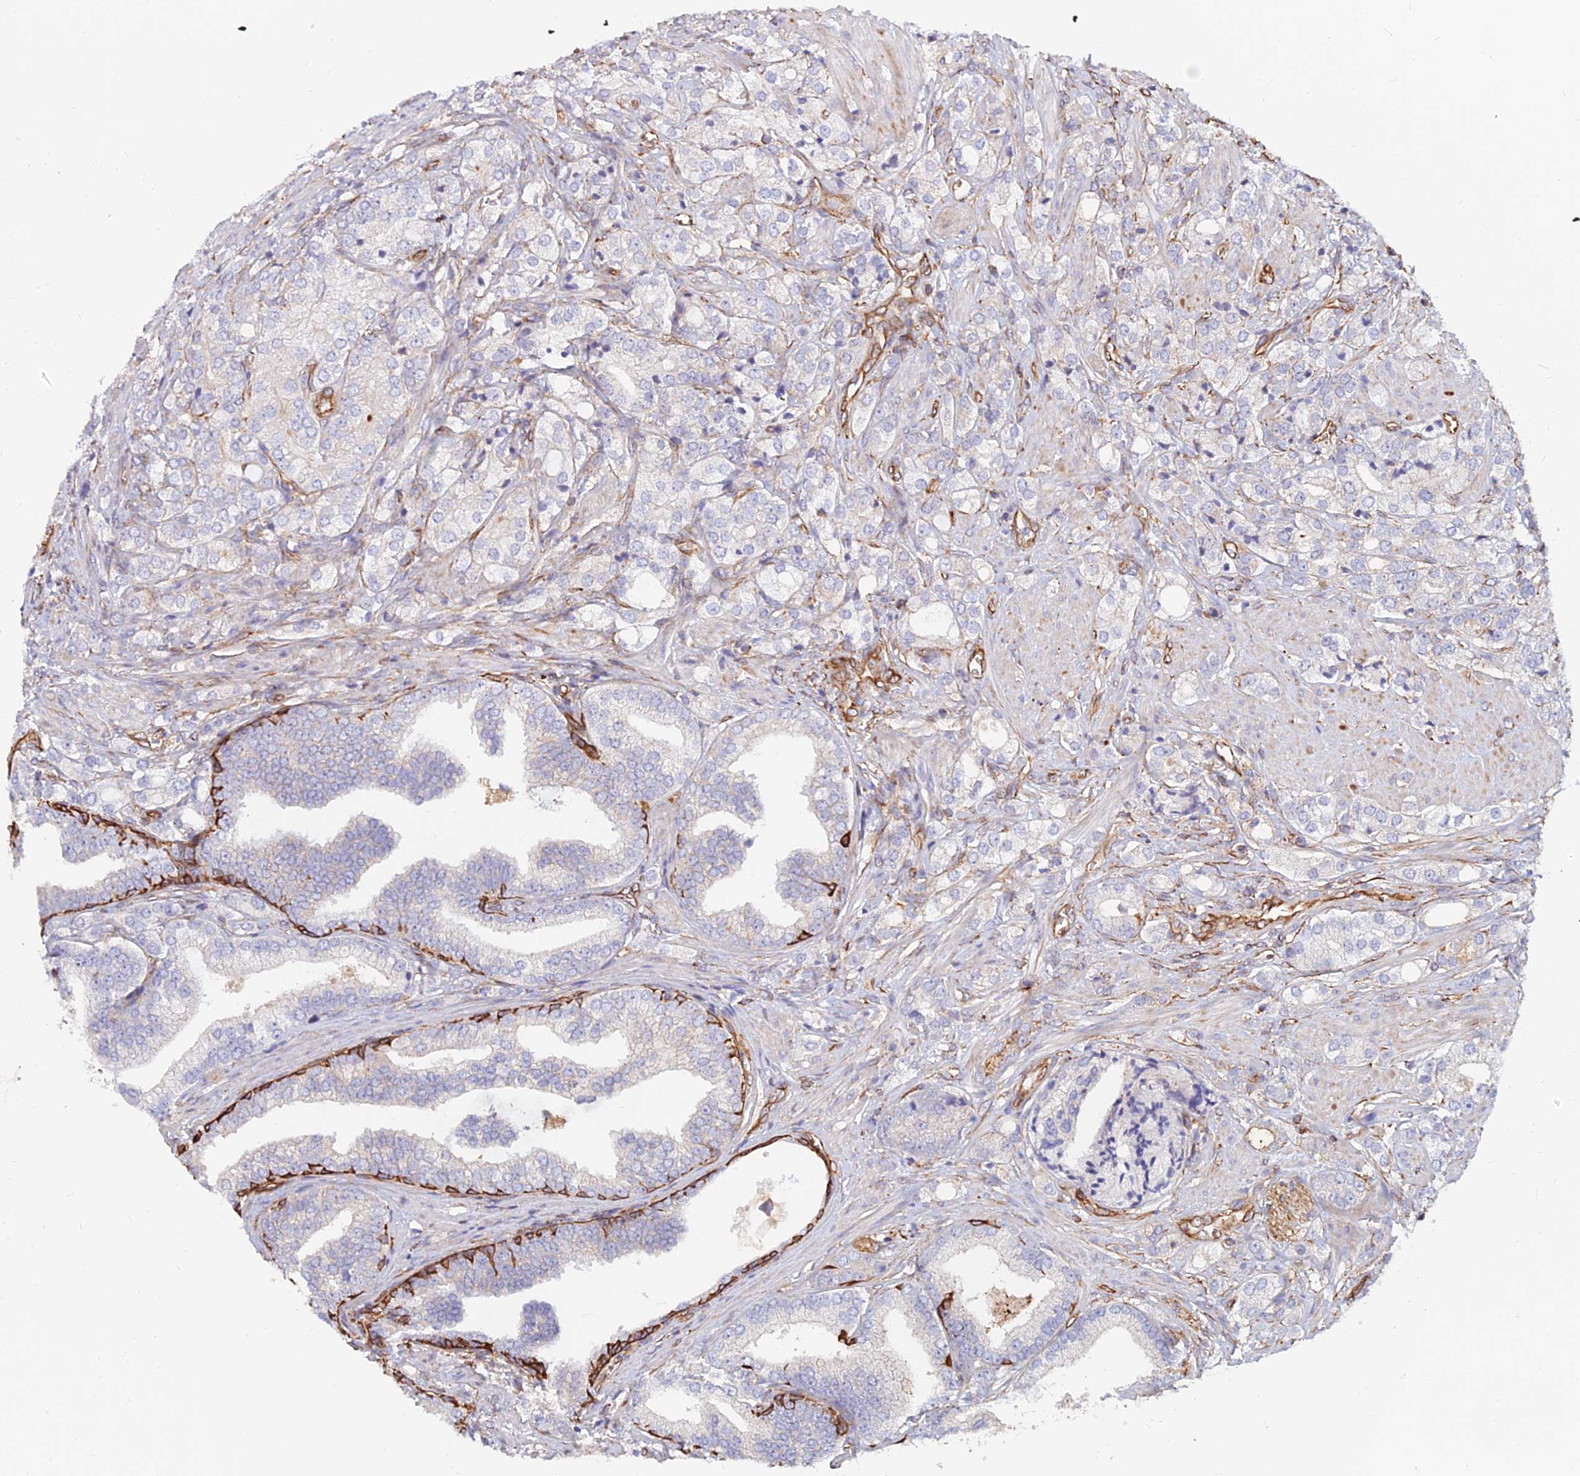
{"staining": {"intensity": "negative", "quantity": "none", "location": "none"}, "tissue": "prostate cancer", "cell_type": "Tumor cells", "image_type": "cancer", "snomed": [{"axis": "morphology", "description": "Adenocarcinoma, High grade"}, {"axis": "topography", "description": "Prostate"}], "caption": "High magnification brightfield microscopy of prostate cancer stained with DAB (3,3'-diaminobenzidine) (brown) and counterstained with hematoxylin (blue): tumor cells show no significant positivity.", "gene": "CDK18", "patient": {"sex": "male", "age": 50}}